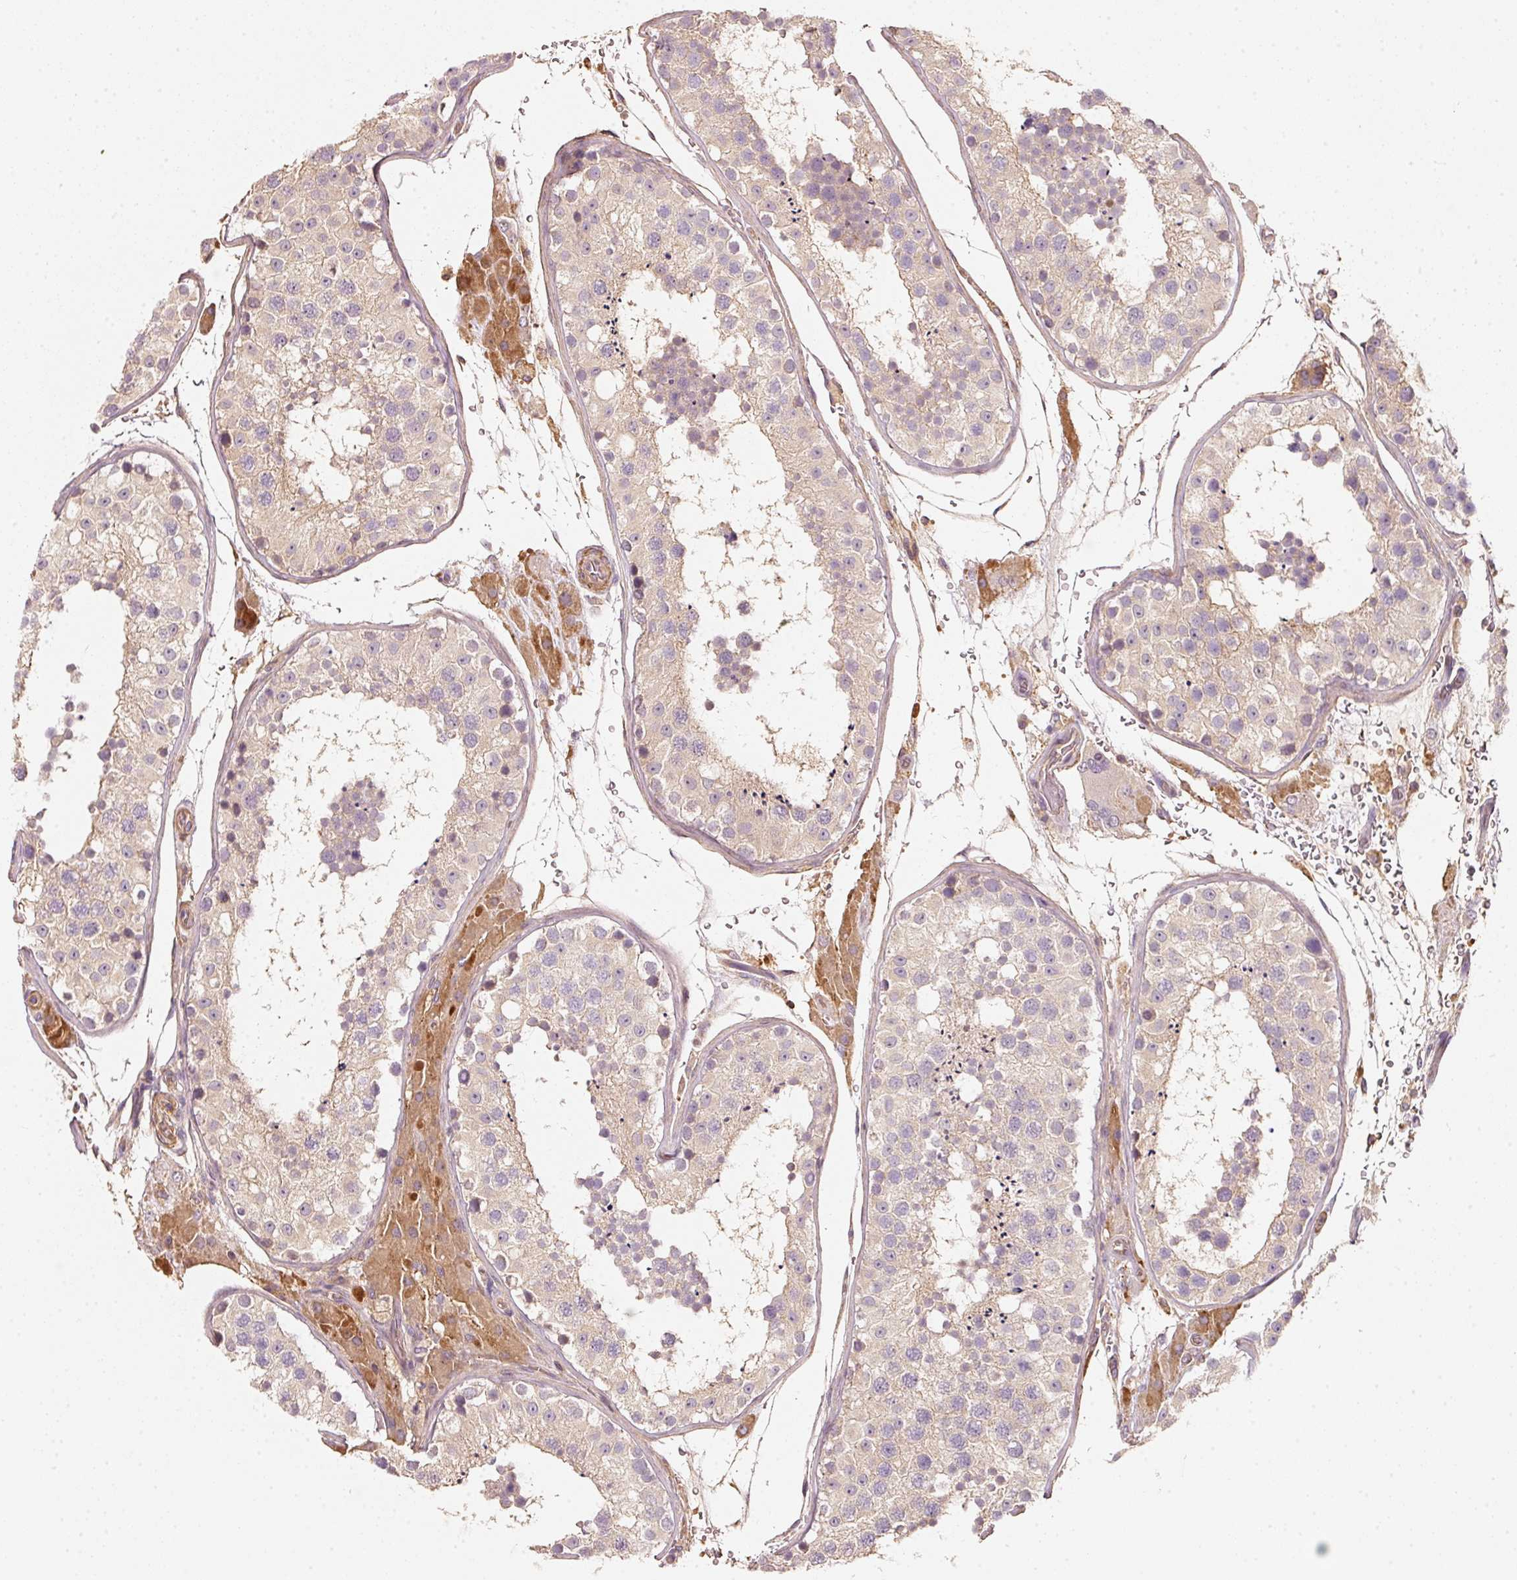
{"staining": {"intensity": "weak", "quantity": ">75%", "location": "cytoplasmic/membranous"}, "tissue": "testis", "cell_type": "Cells in seminiferous ducts", "image_type": "normal", "snomed": [{"axis": "morphology", "description": "Normal tissue, NOS"}, {"axis": "topography", "description": "Testis"}], "caption": "A brown stain shows weak cytoplasmic/membranous staining of a protein in cells in seminiferous ducts of normal human testis. (Stains: DAB in brown, nuclei in blue, Microscopy: brightfield microscopy at high magnification).", "gene": "CEP95", "patient": {"sex": "male", "age": 26}}